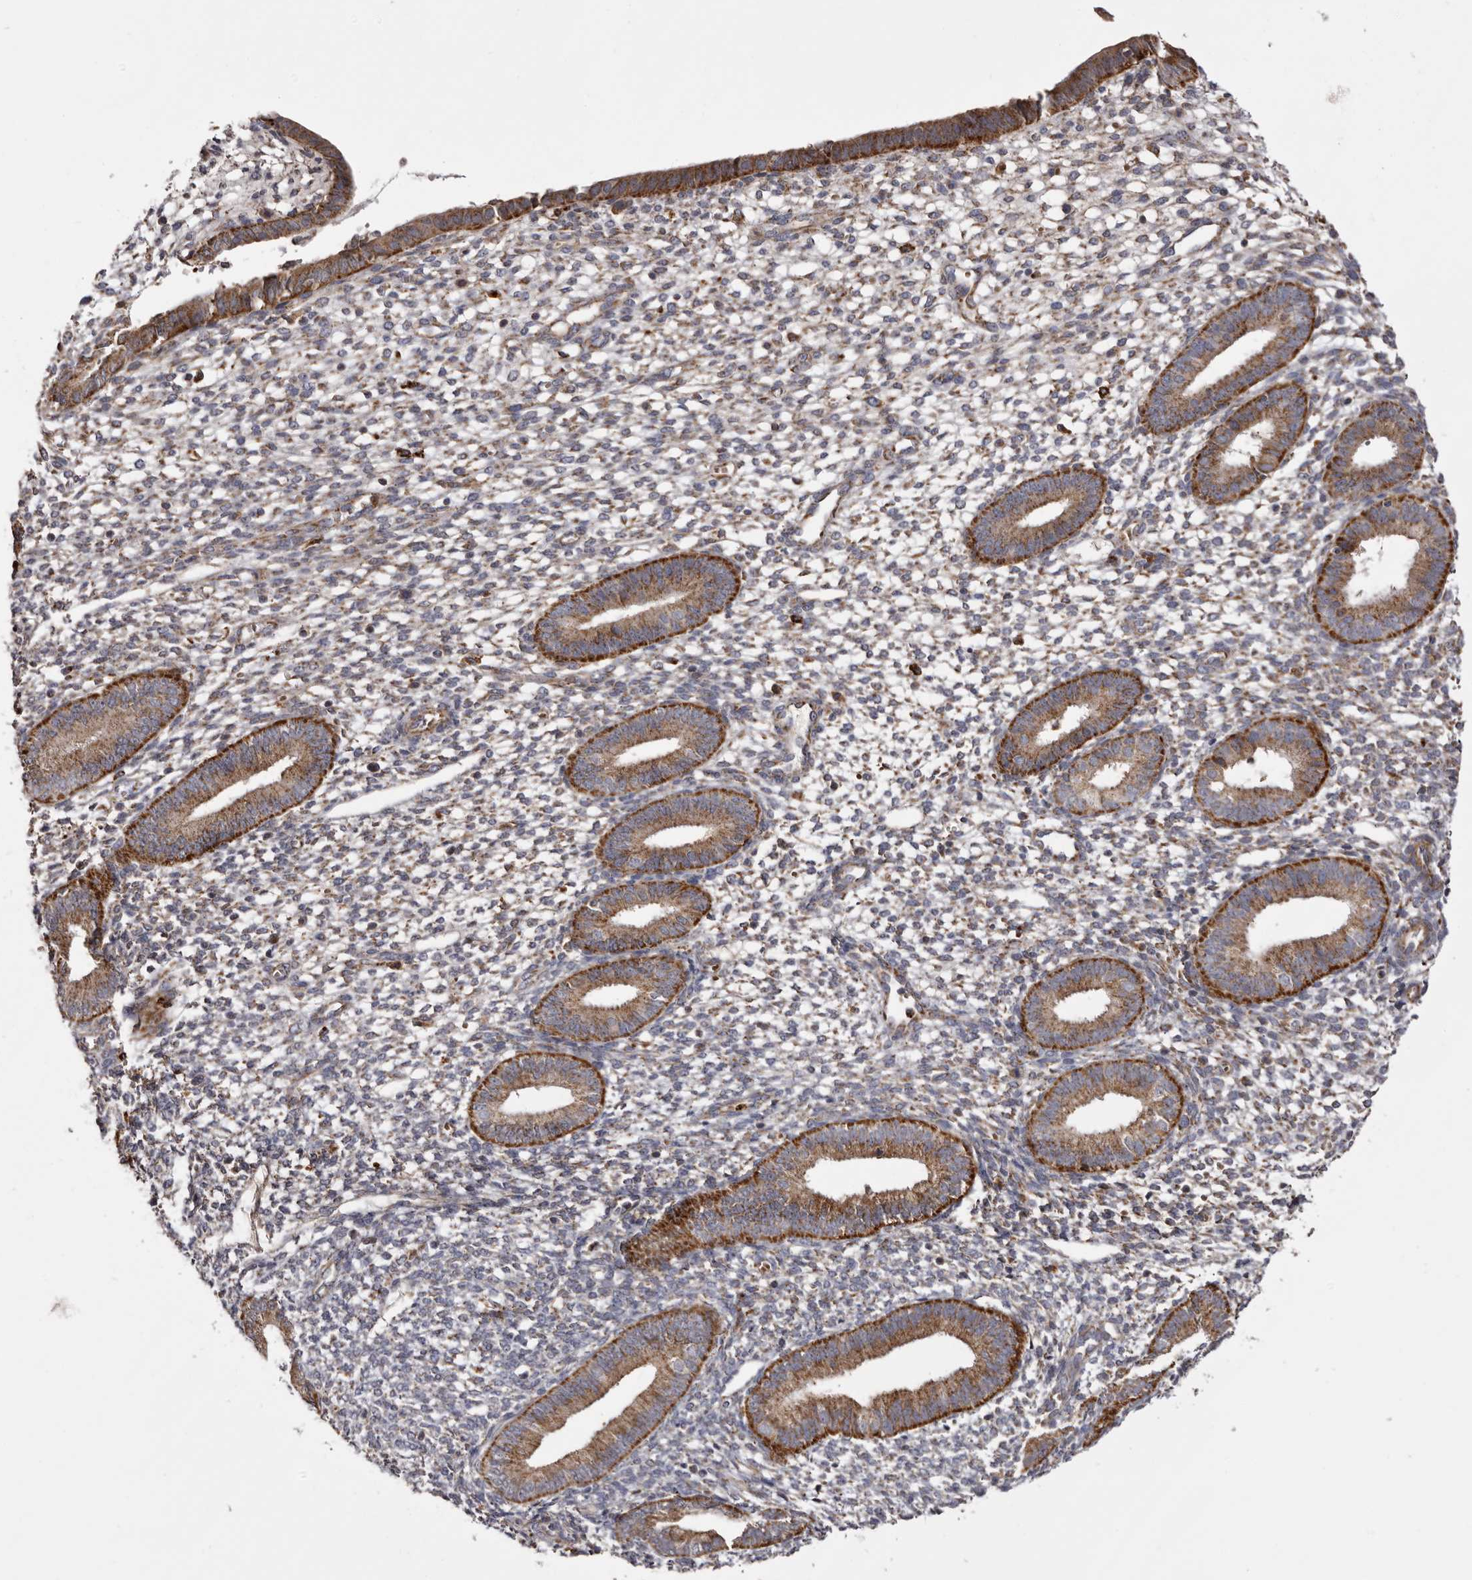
{"staining": {"intensity": "weak", "quantity": "25%-75%", "location": "cytoplasmic/membranous"}, "tissue": "endometrium", "cell_type": "Cells in endometrial stroma", "image_type": "normal", "snomed": [{"axis": "morphology", "description": "Normal tissue, NOS"}, {"axis": "topography", "description": "Endometrium"}], "caption": "Normal endometrium displays weak cytoplasmic/membranous expression in approximately 25%-75% of cells in endometrial stroma, visualized by immunohistochemistry.", "gene": "MECR", "patient": {"sex": "female", "age": 46}}